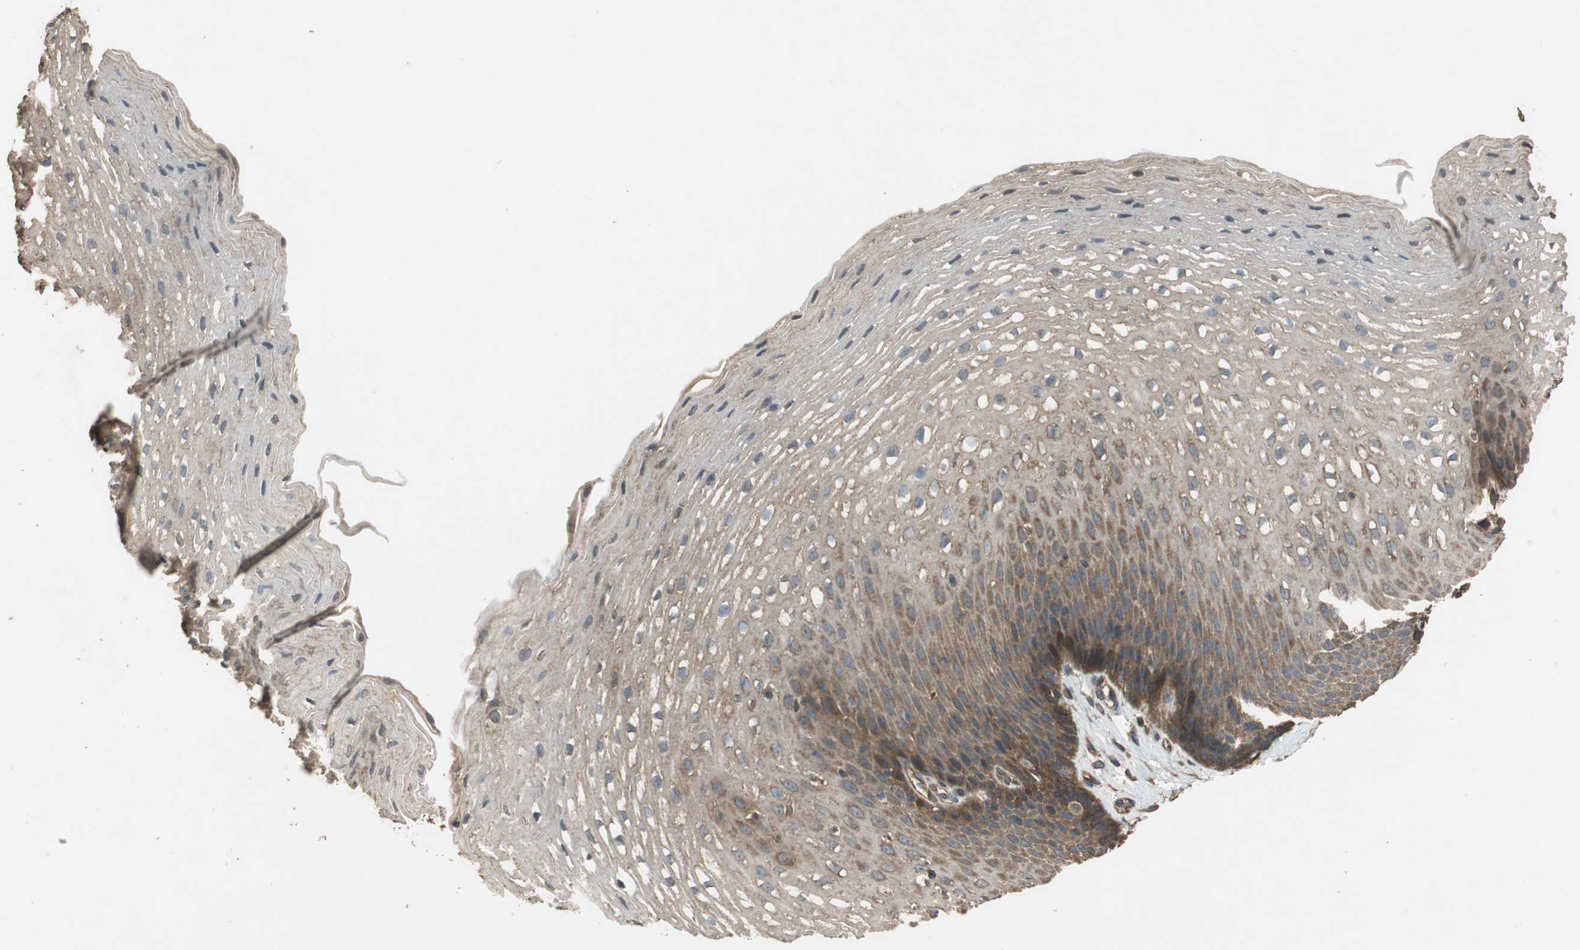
{"staining": {"intensity": "moderate", "quantity": "25%-75%", "location": "cytoplasmic/membranous"}, "tissue": "esophagus", "cell_type": "Squamous epithelial cells", "image_type": "normal", "snomed": [{"axis": "morphology", "description": "Normal tissue, NOS"}, {"axis": "topography", "description": "Esophagus"}], "caption": "Protein staining exhibits moderate cytoplasmic/membranous staining in about 25%-75% of squamous epithelial cells in normal esophagus. The staining is performed using DAB brown chromogen to label protein expression. The nuclei are counter-stained blue using hematoxylin.", "gene": "MST1R", "patient": {"sex": "male", "age": 48}}